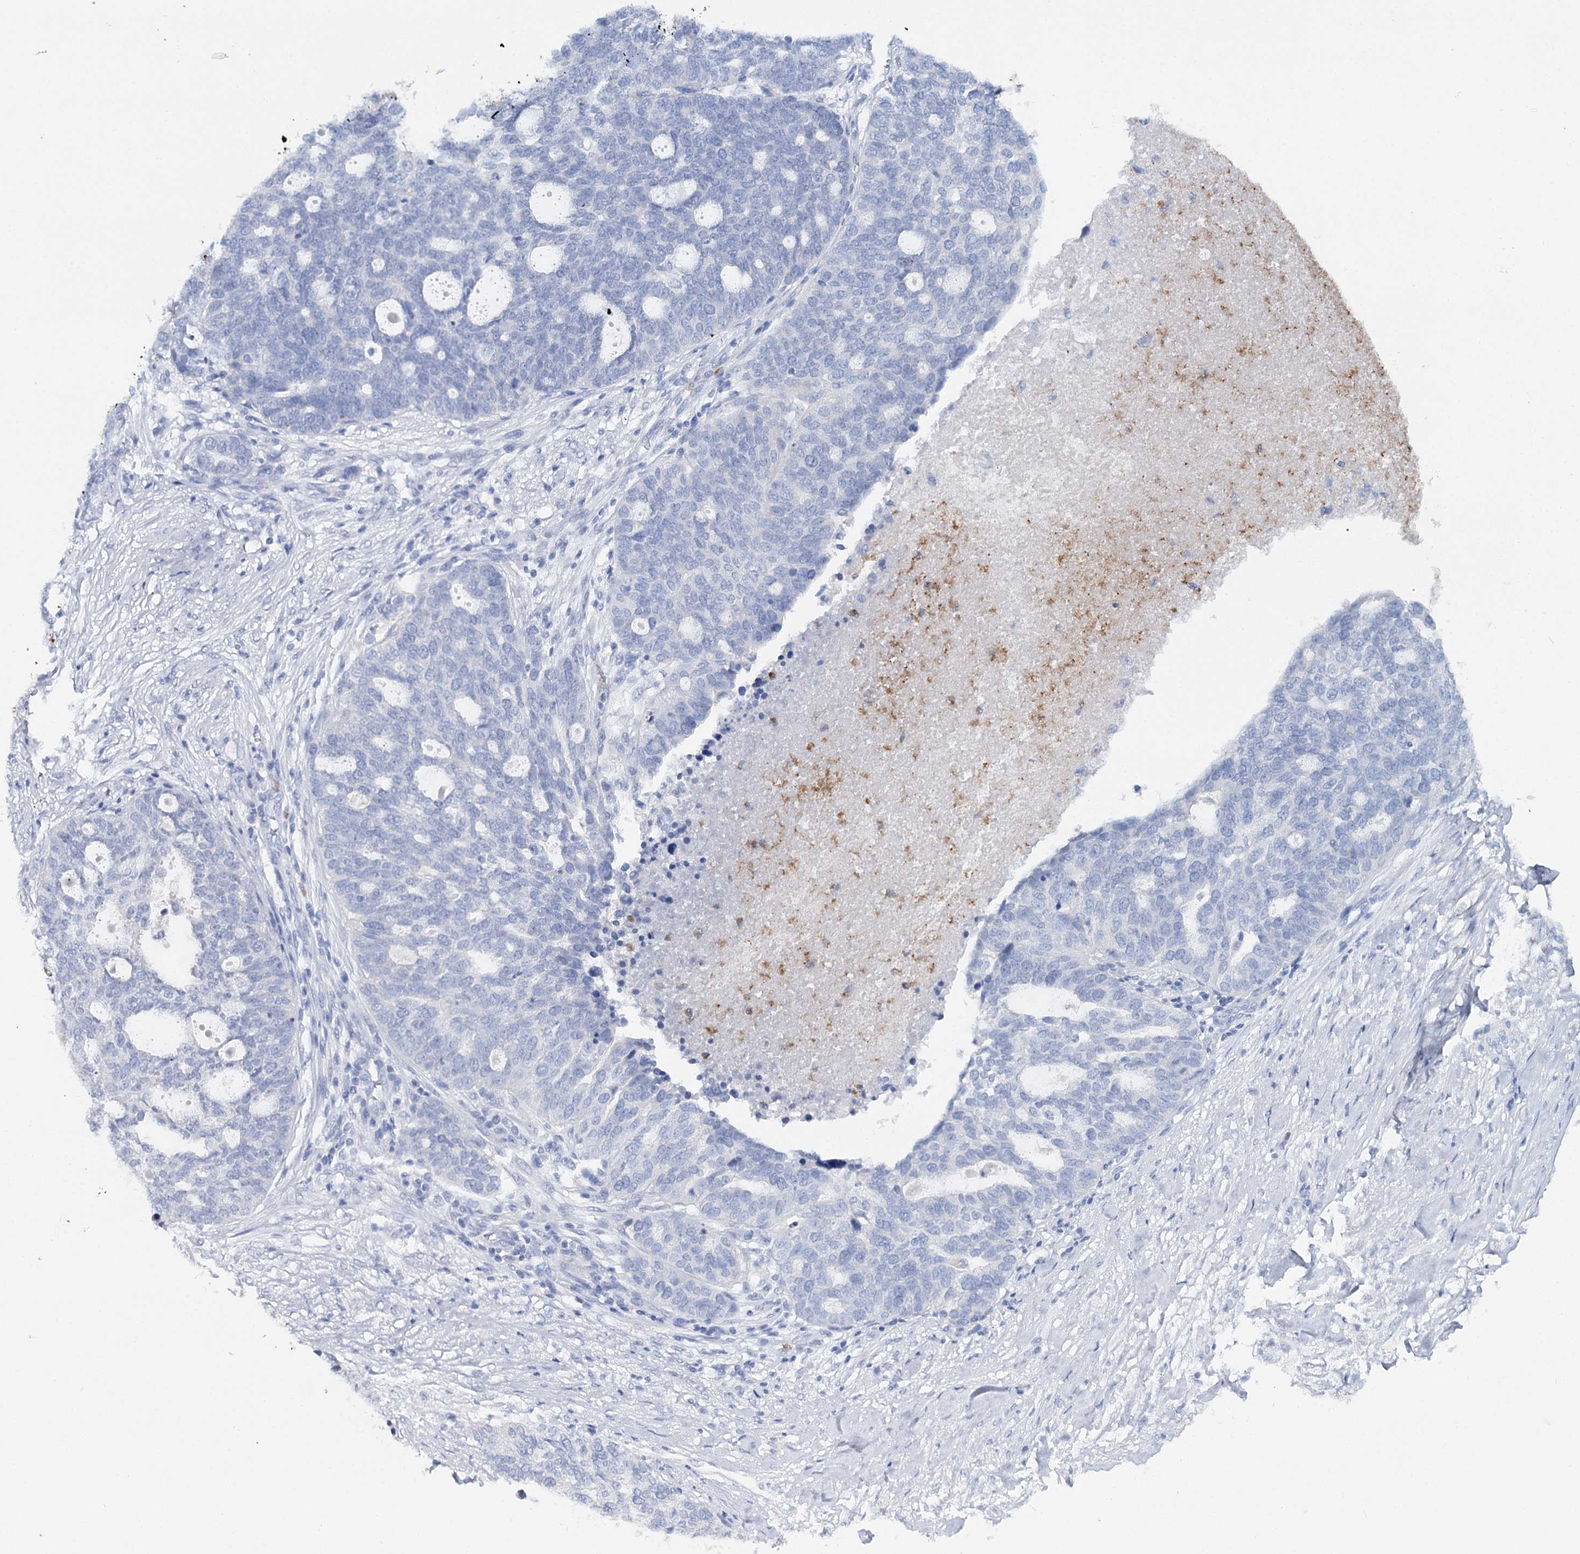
{"staining": {"intensity": "negative", "quantity": "none", "location": "none"}, "tissue": "ovarian cancer", "cell_type": "Tumor cells", "image_type": "cancer", "snomed": [{"axis": "morphology", "description": "Cystadenocarcinoma, serous, NOS"}, {"axis": "topography", "description": "Ovary"}], "caption": "Ovarian cancer (serous cystadenocarcinoma) was stained to show a protein in brown. There is no significant positivity in tumor cells.", "gene": "CEACAM8", "patient": {"sex": "female", "age": 59}}